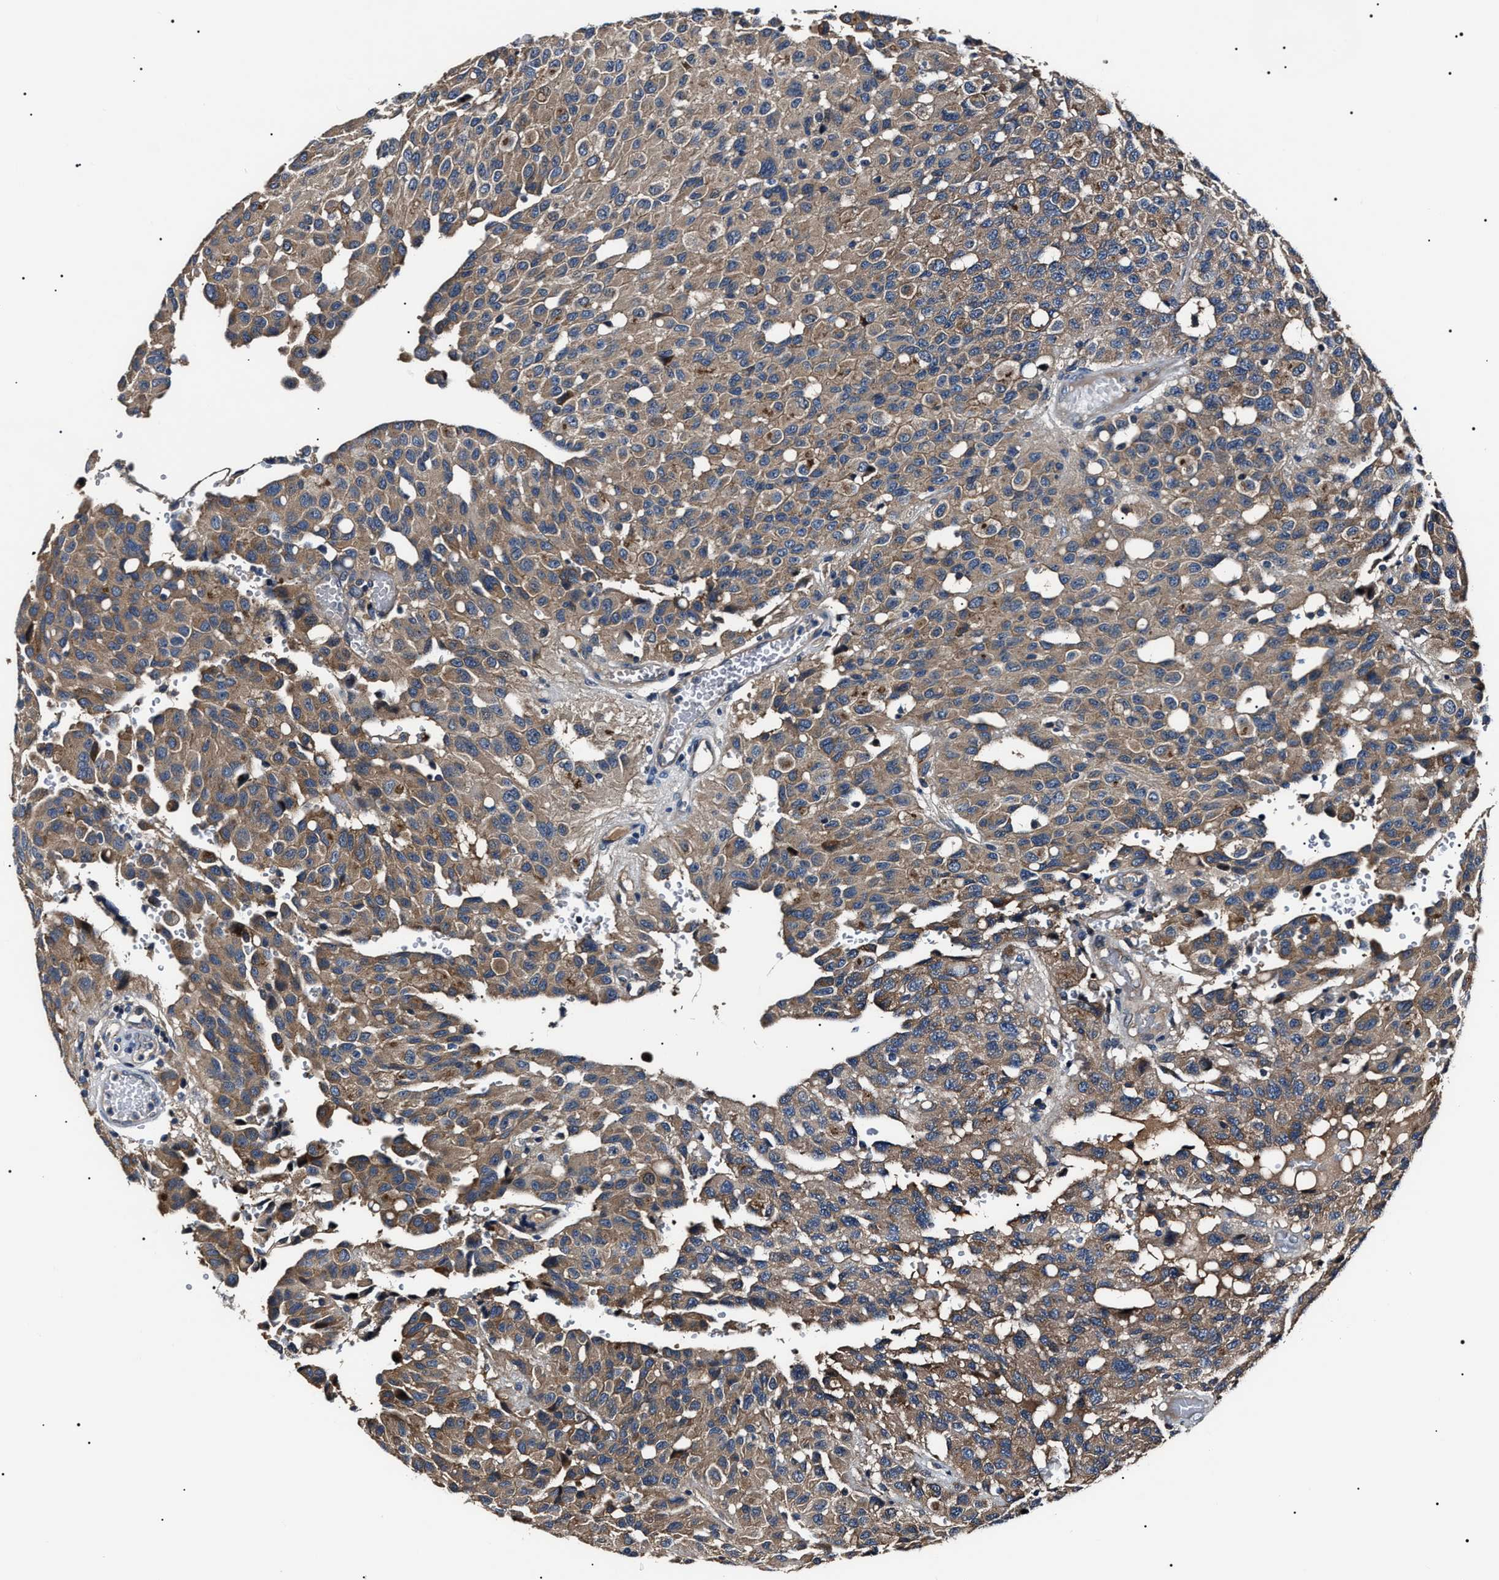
{"staining": {"intensity": "moderate", "quantity": ">75%", "location": "cytoplasmic/membranous"}, "tissue": "glioma", "cell_type": "Tumor cells", "image_type": "cancer", "snomed": [{"axis": "morphology", "description": "Glioma, malignant, High grade"}, {"axis": "topography", "description": "Brain"}], "caption": "This is a photomicrograph of IHC staining of glioma, which shows moderate positivity in the cytoplasmic/membranous of tumor cells.", "gene": "IFT81", "patient": {"sex": "male", "age": 32}}